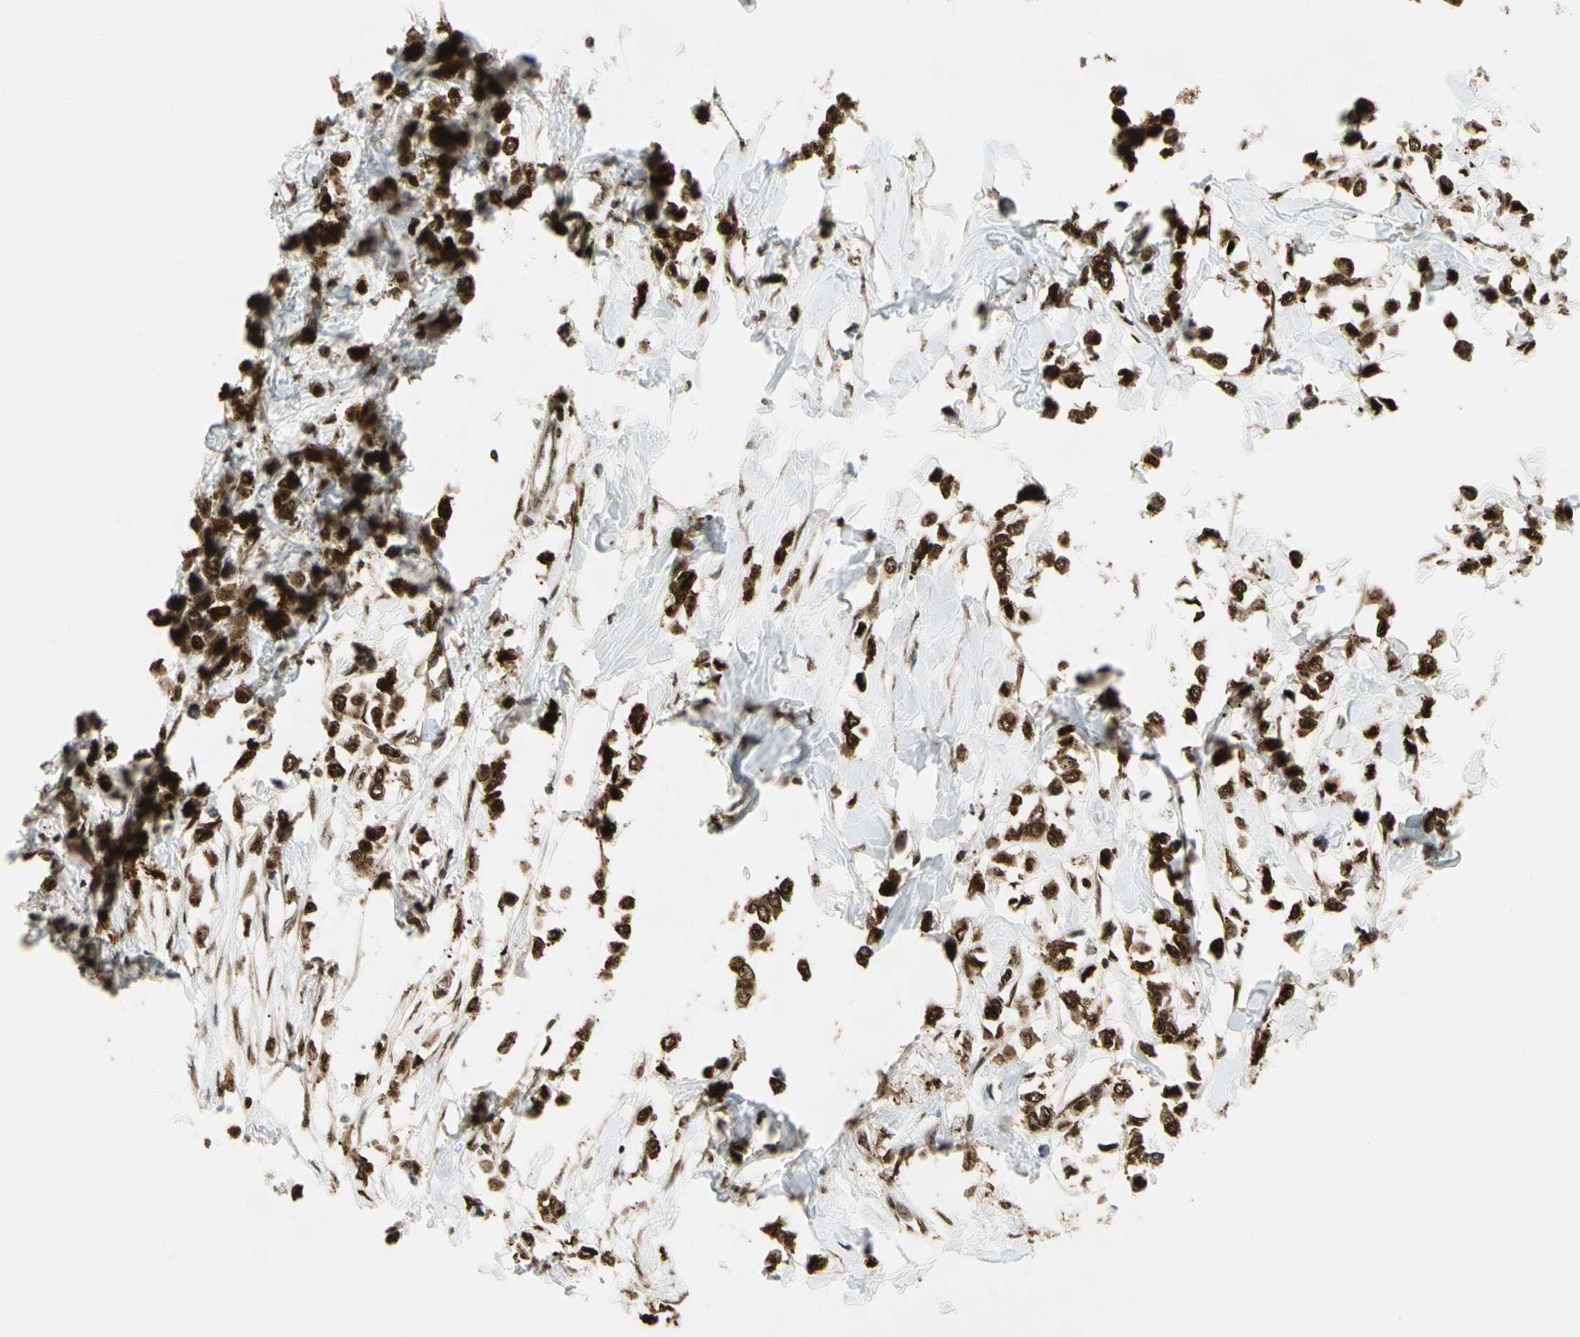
{"staining": {"intensity": "strong", "quantity": ">75%", "location": "cytoplasmic/membranous,nuclear"}, "tissue": "breast cancer", "cell_type": "Tumor cells", "image_type": "cancer", "snomed": [{"axis": "morphology", "description": "Lobular carcinoma"}, {"axis": "topography", "description": "Breast"}], "caption": "Breast lobular carcinoma stained for a protein (brown) shows strong cytoplasmic/membranous and nuclear positive staining in approximately >75% of tumor cells.", "gene": "FUS", "patient": {"sex": "female", "age": 51}}